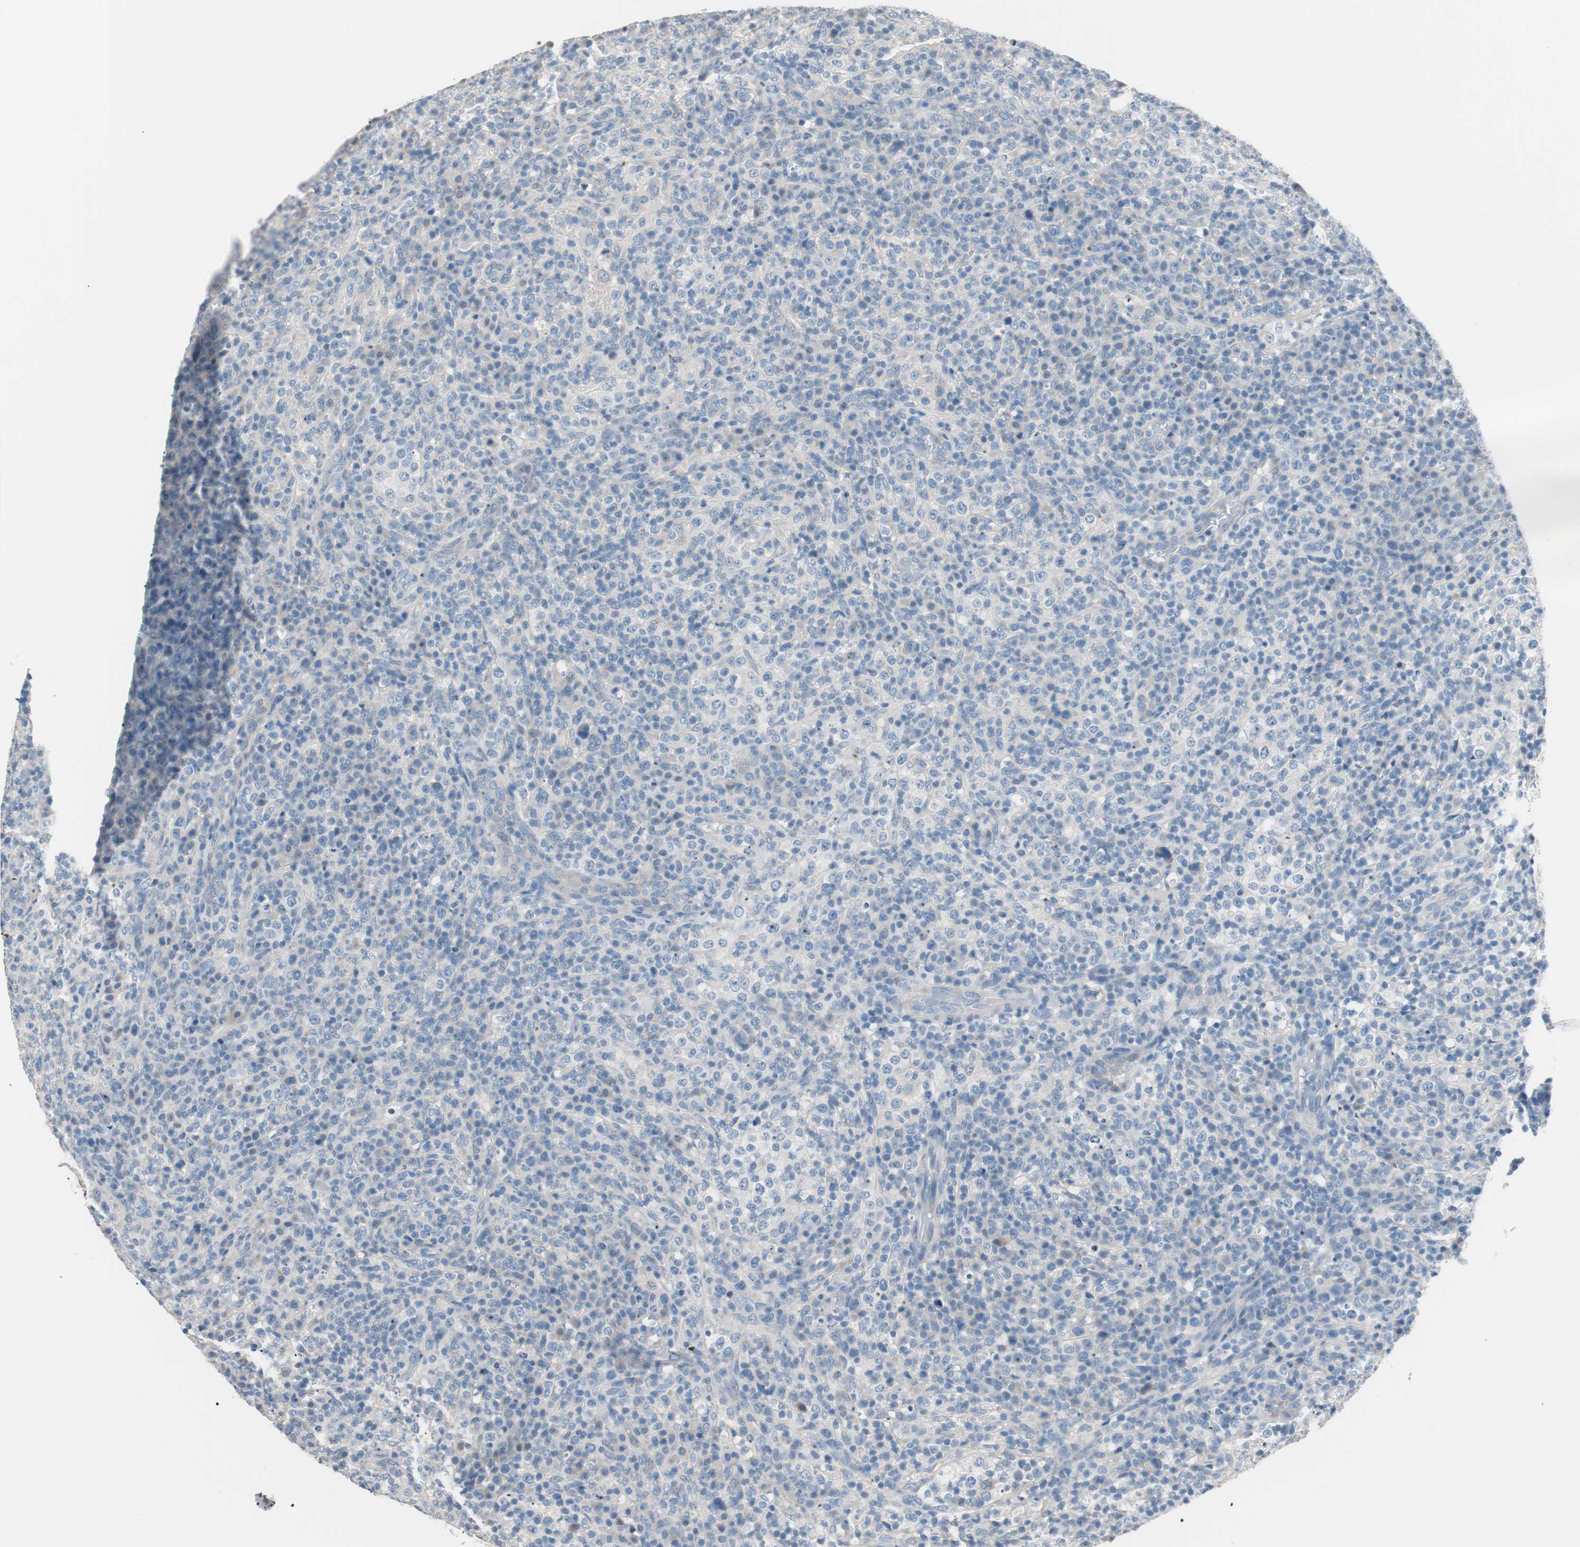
{"staining": {"intensity": "negative", "quantity": "none", "location": "none"}, "tissue": "lymphoma", "cell_type": "Tumor cells", "image_type": "cancer", "snomed": [{"axis": "morphology", "description": "Malignant lymphoma, non-Hodgkin's type, High grade"}, {"axis": "topography", "description": "Lymph node"}], "caption": "Lymphoma was stained to show a protein in brown. There is no significant staining in tumor cells.", "gene": "VIL1", "patient": {"sex": "female", "age": 76}}